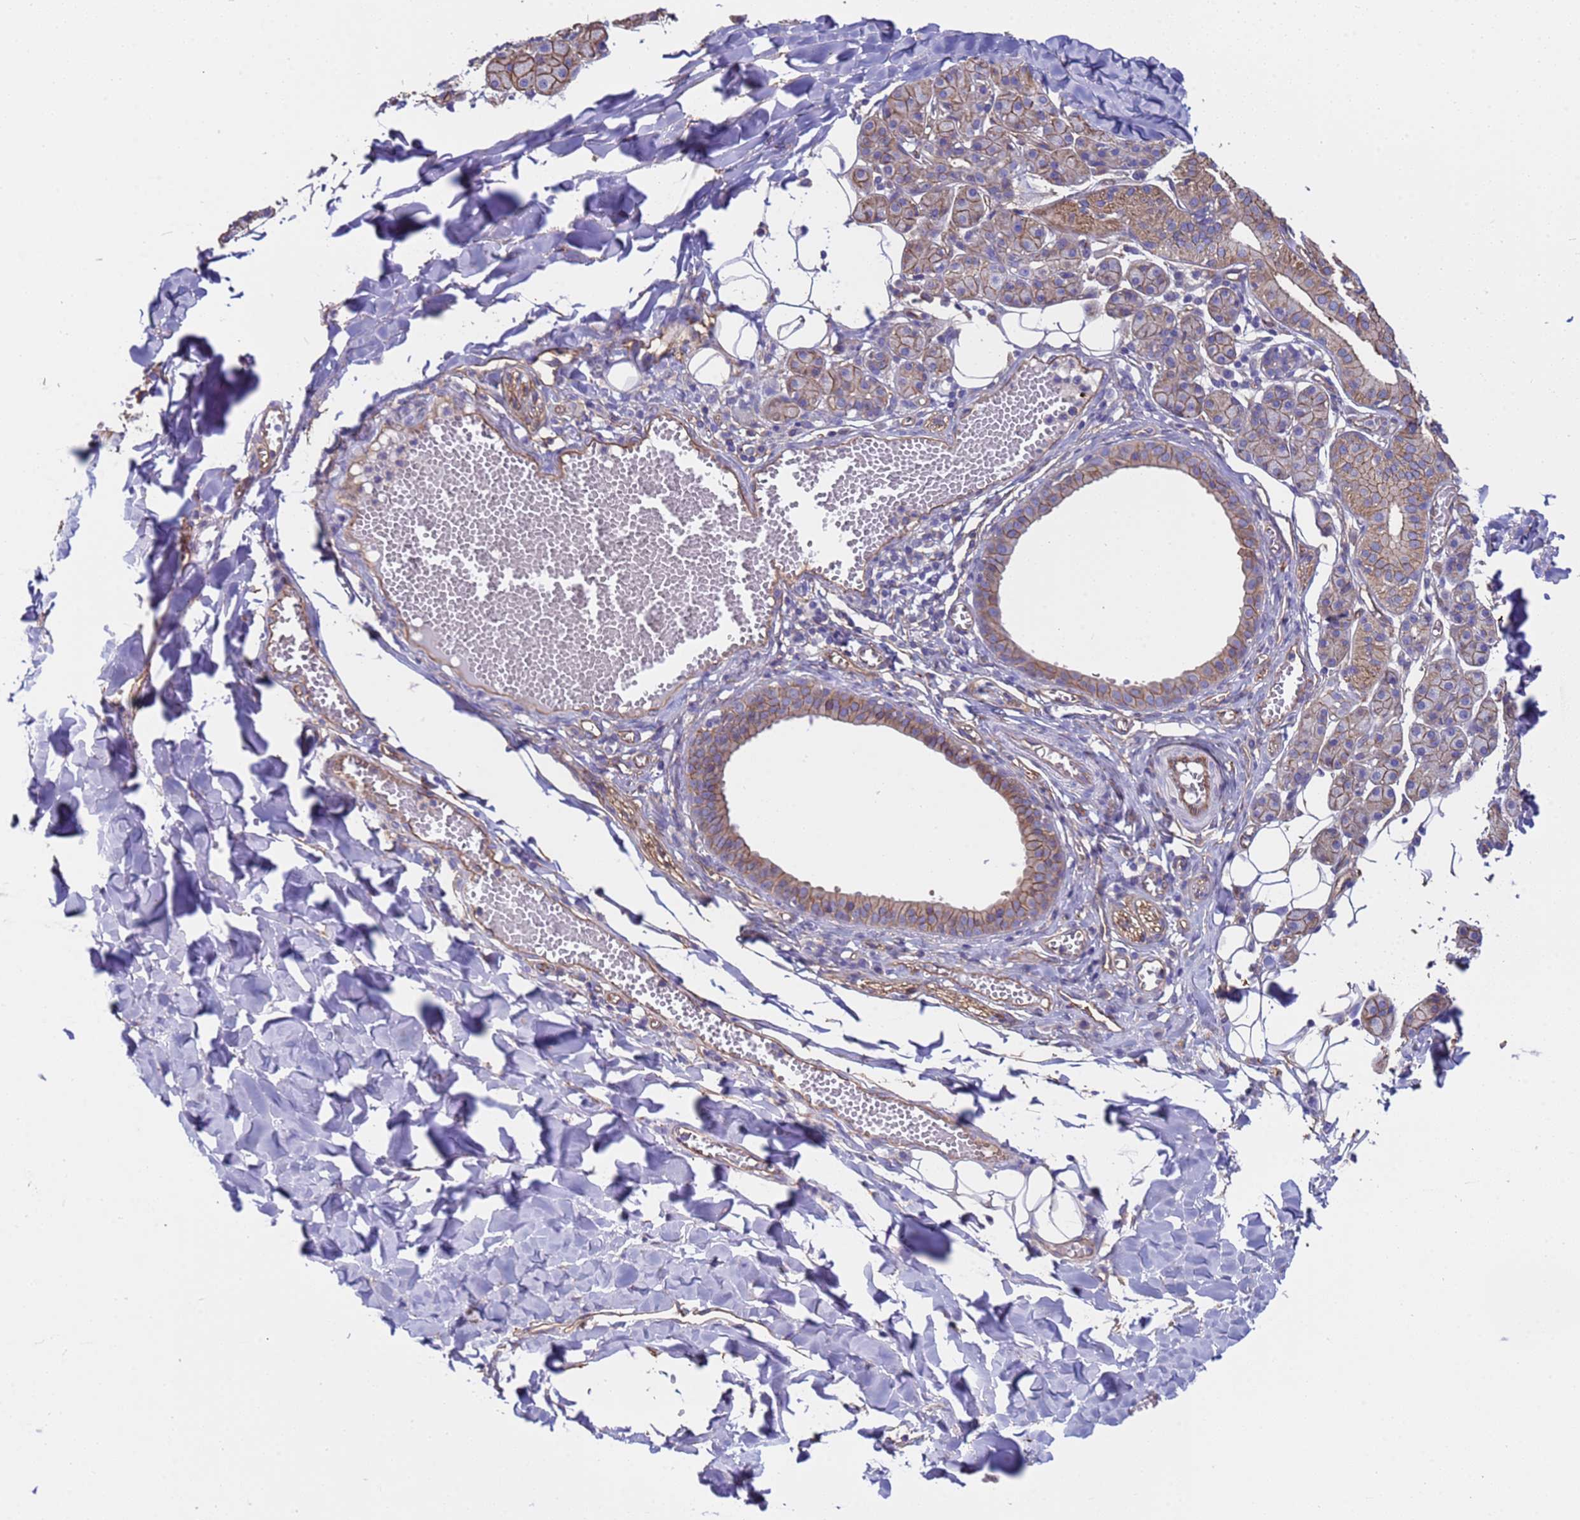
{"staining": {"intensity": "moderate", "quantity": ">75%", "location": "cytoplasmic/membranous"}, "tissue": "salivary gland", "cell_type": "Glandular cells", "image_type": "normal", "snomed": [{"axis": "morphology", "description": "Normal tissue, NOS"}, {"axis": "topography", "description": "Salivary gland"}], "caption": "A medium amount of moderate cytoplasmic/membranous staining is identified in about >75% of glandular cells in normal salivary gland.", "gene": "ZNF248", "patient": {"sex": "female", "age": 33}}